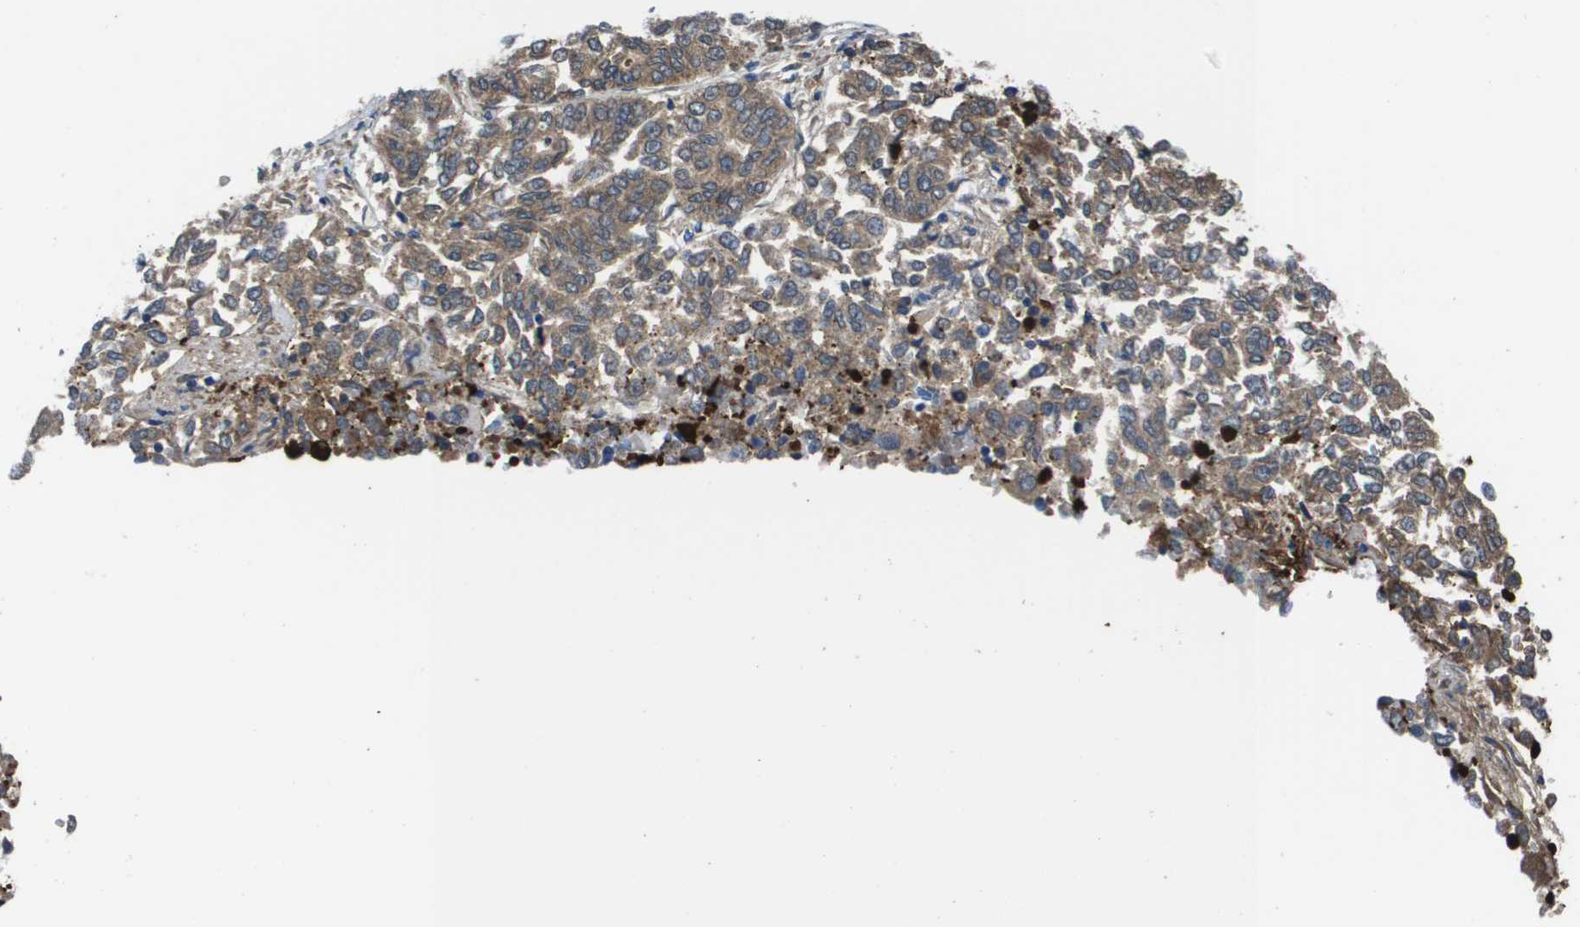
{"staining": {"intensity": "moderate", "quantity": "25%-75%", "location": "cytoplasmic/membranous"}, "tissue": "lung cancer", "cell_type": "Tumor cells", "image_type": "cancer", "snomed": [{"axis": "morphology", "description": "Adenocarcinoma, NOS"}, {"axis": "topography", "description": "Lung"}], "caption": "Brown immunohistochemical staining in human lung cancer (adenocarcinoma) demonstrates moderate cytoplasmic/membranous expression in approximately 25%-75% of tumor cells.", "gene": "VTN", "patient": {"sex": "male", "age": 84}}